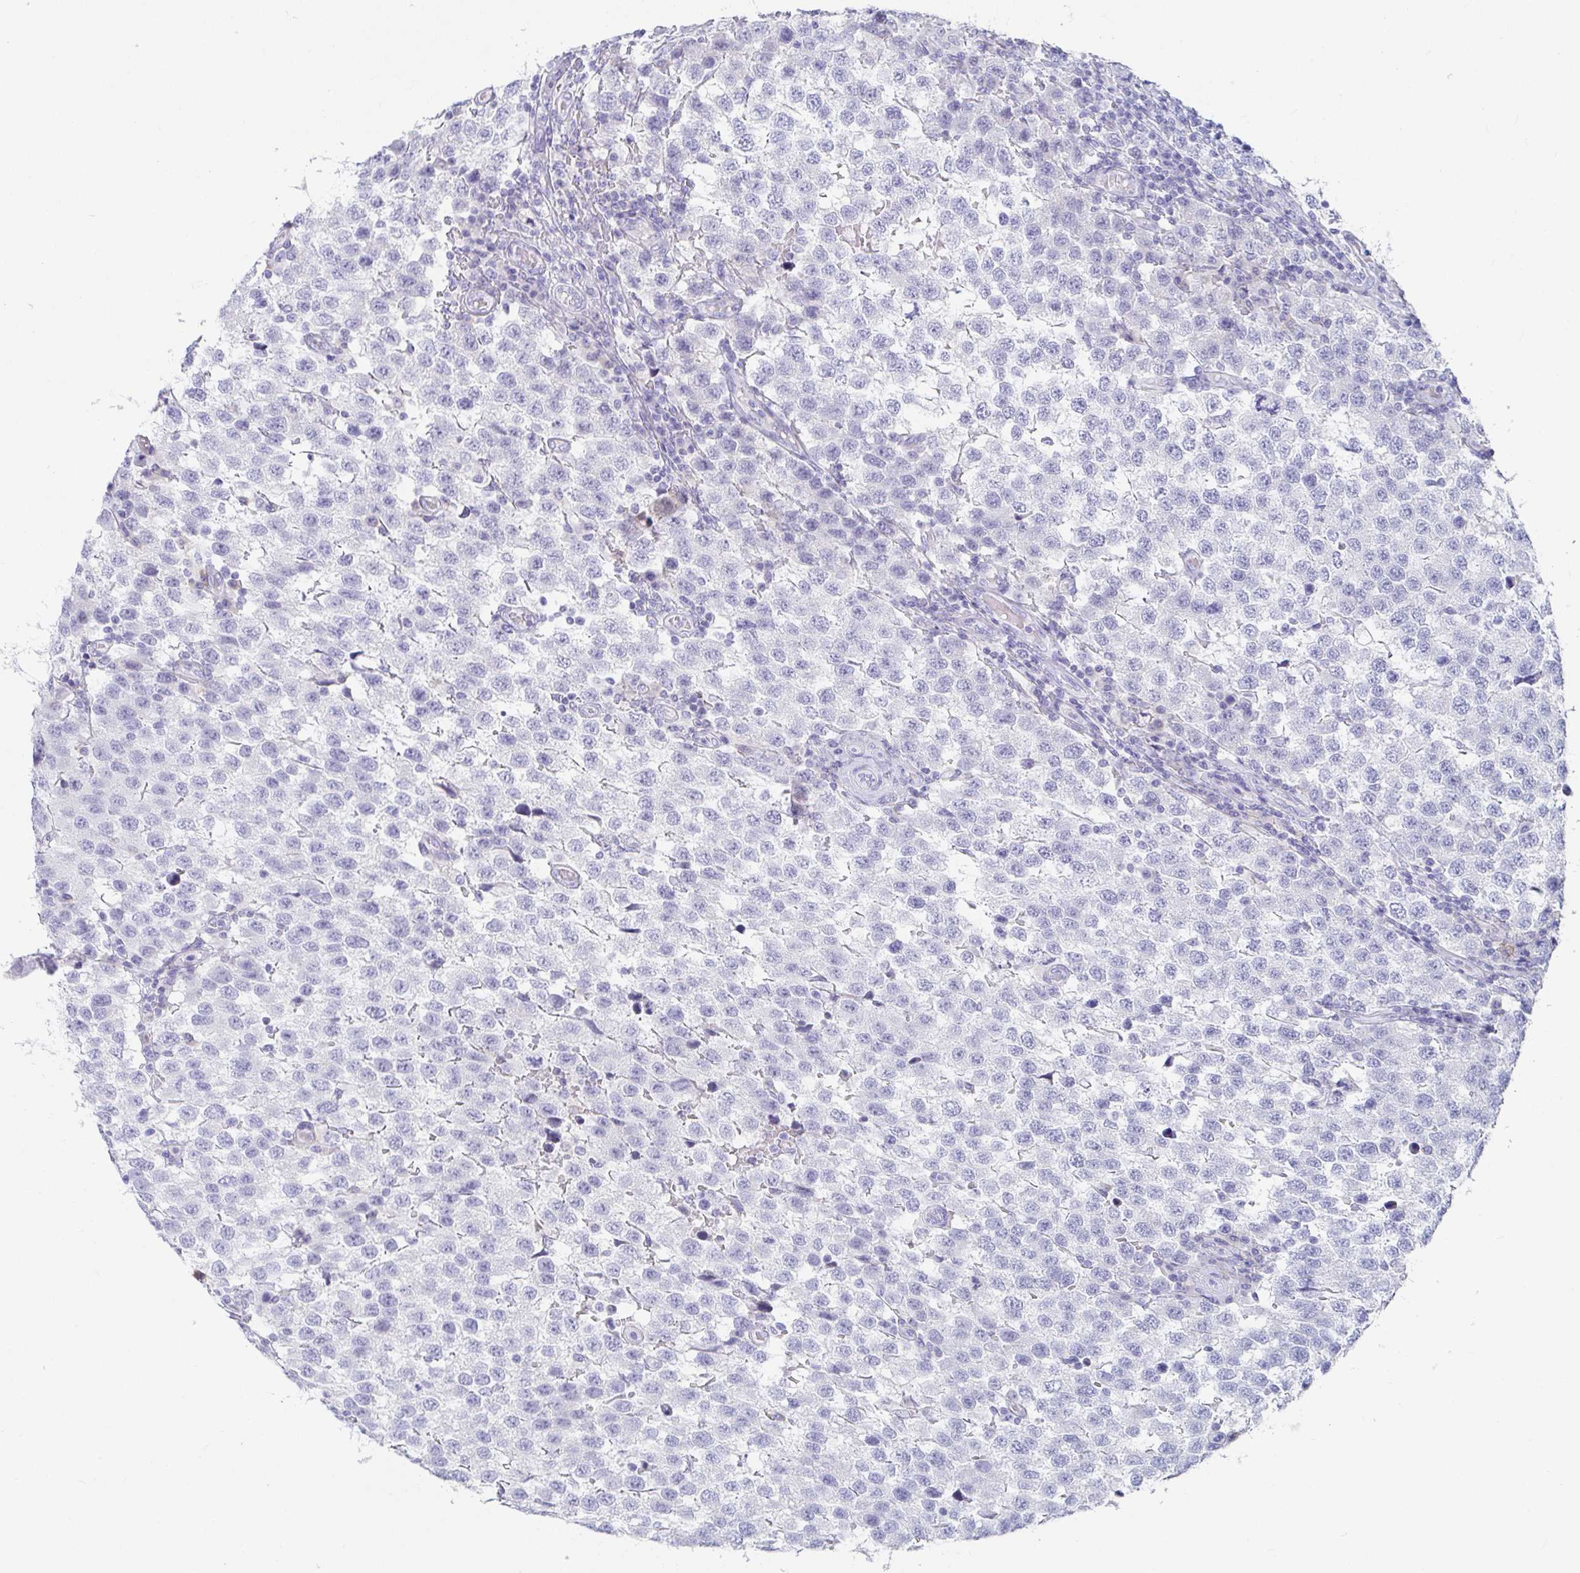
{"staining": {"intensity": "negative", "quantity": "none", "location": "none"}, "tissue": "testis cancer", "cell_type": "Tumor cells", "image_type": "cancer", "snomed": [{"axis": "morphology", "description": "Seminoma, NOS"}, {"axis": "topography", "description": "Testis"}], "caption": "Testis cancer was stained to show a protein in brown. There is no significant staining in tumor cells.", "gene": "PLA2G1B", "patient": {"sex": "male", "age": 34}}